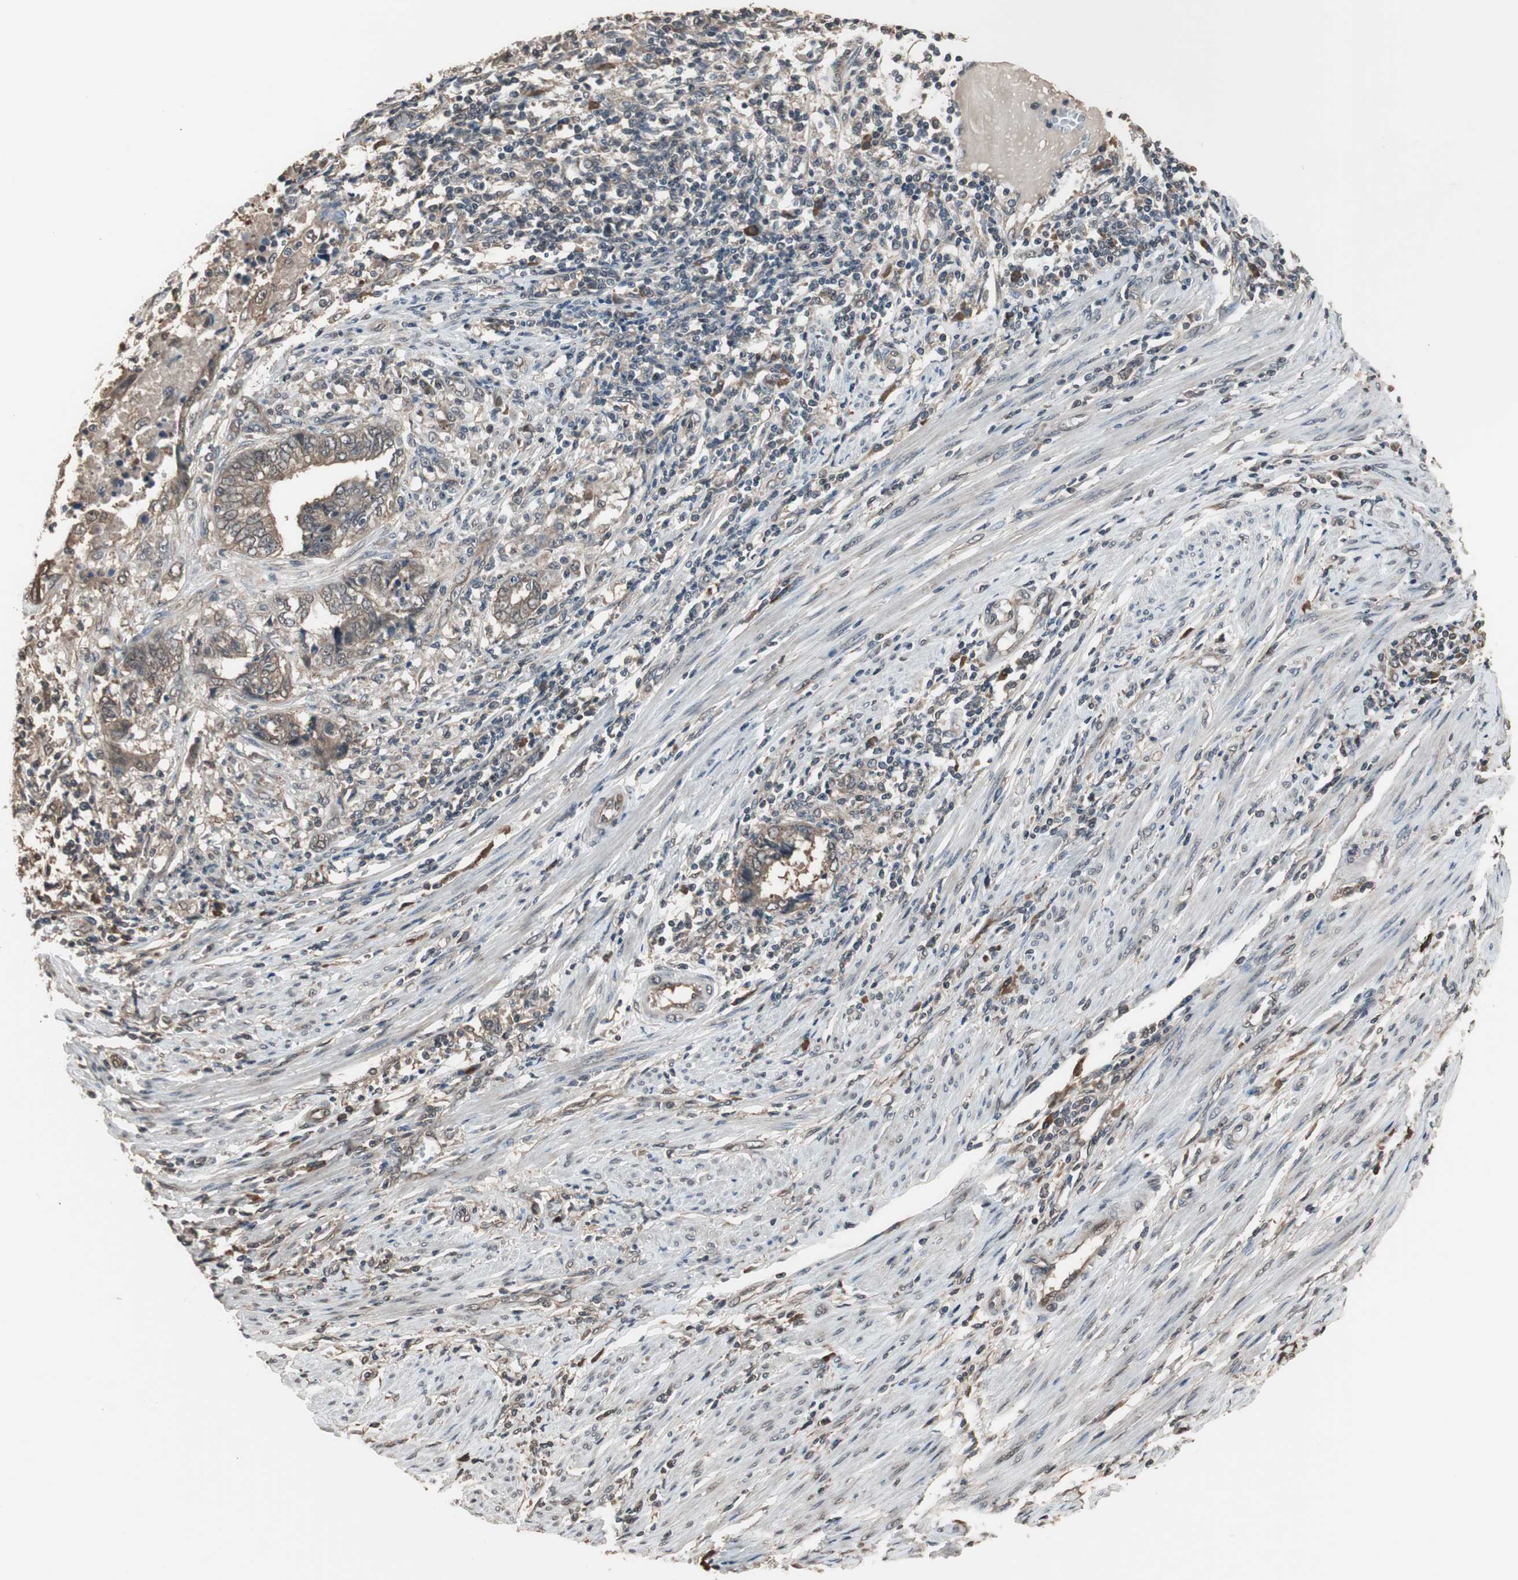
{"staining": {"intensity": "moderate", "quantity": ">75%", "location": "cytoplasmic/membranous"}, "tissue": "endometrial cancer", "cell_type": "Tumor cells", "image_type": "cancer", "snomed": [{"axis": "morphology", "description": "Adenocarcinoma, NOS"}, {"axis": "topography", "description": "Uterus"}, {"axis": "topography", "description": "Endometrium"}], "caption": "DAB (3,3'-diaminobenzidine) immunohistochemical staining of human adenocarcinoma (endometrial) exhibits moderate cytoplasmic/membranous protein positivity in about >75% of tumor cells.", "gene": "PNPLA7", "patient": {"sex": "female", "age": 70}}